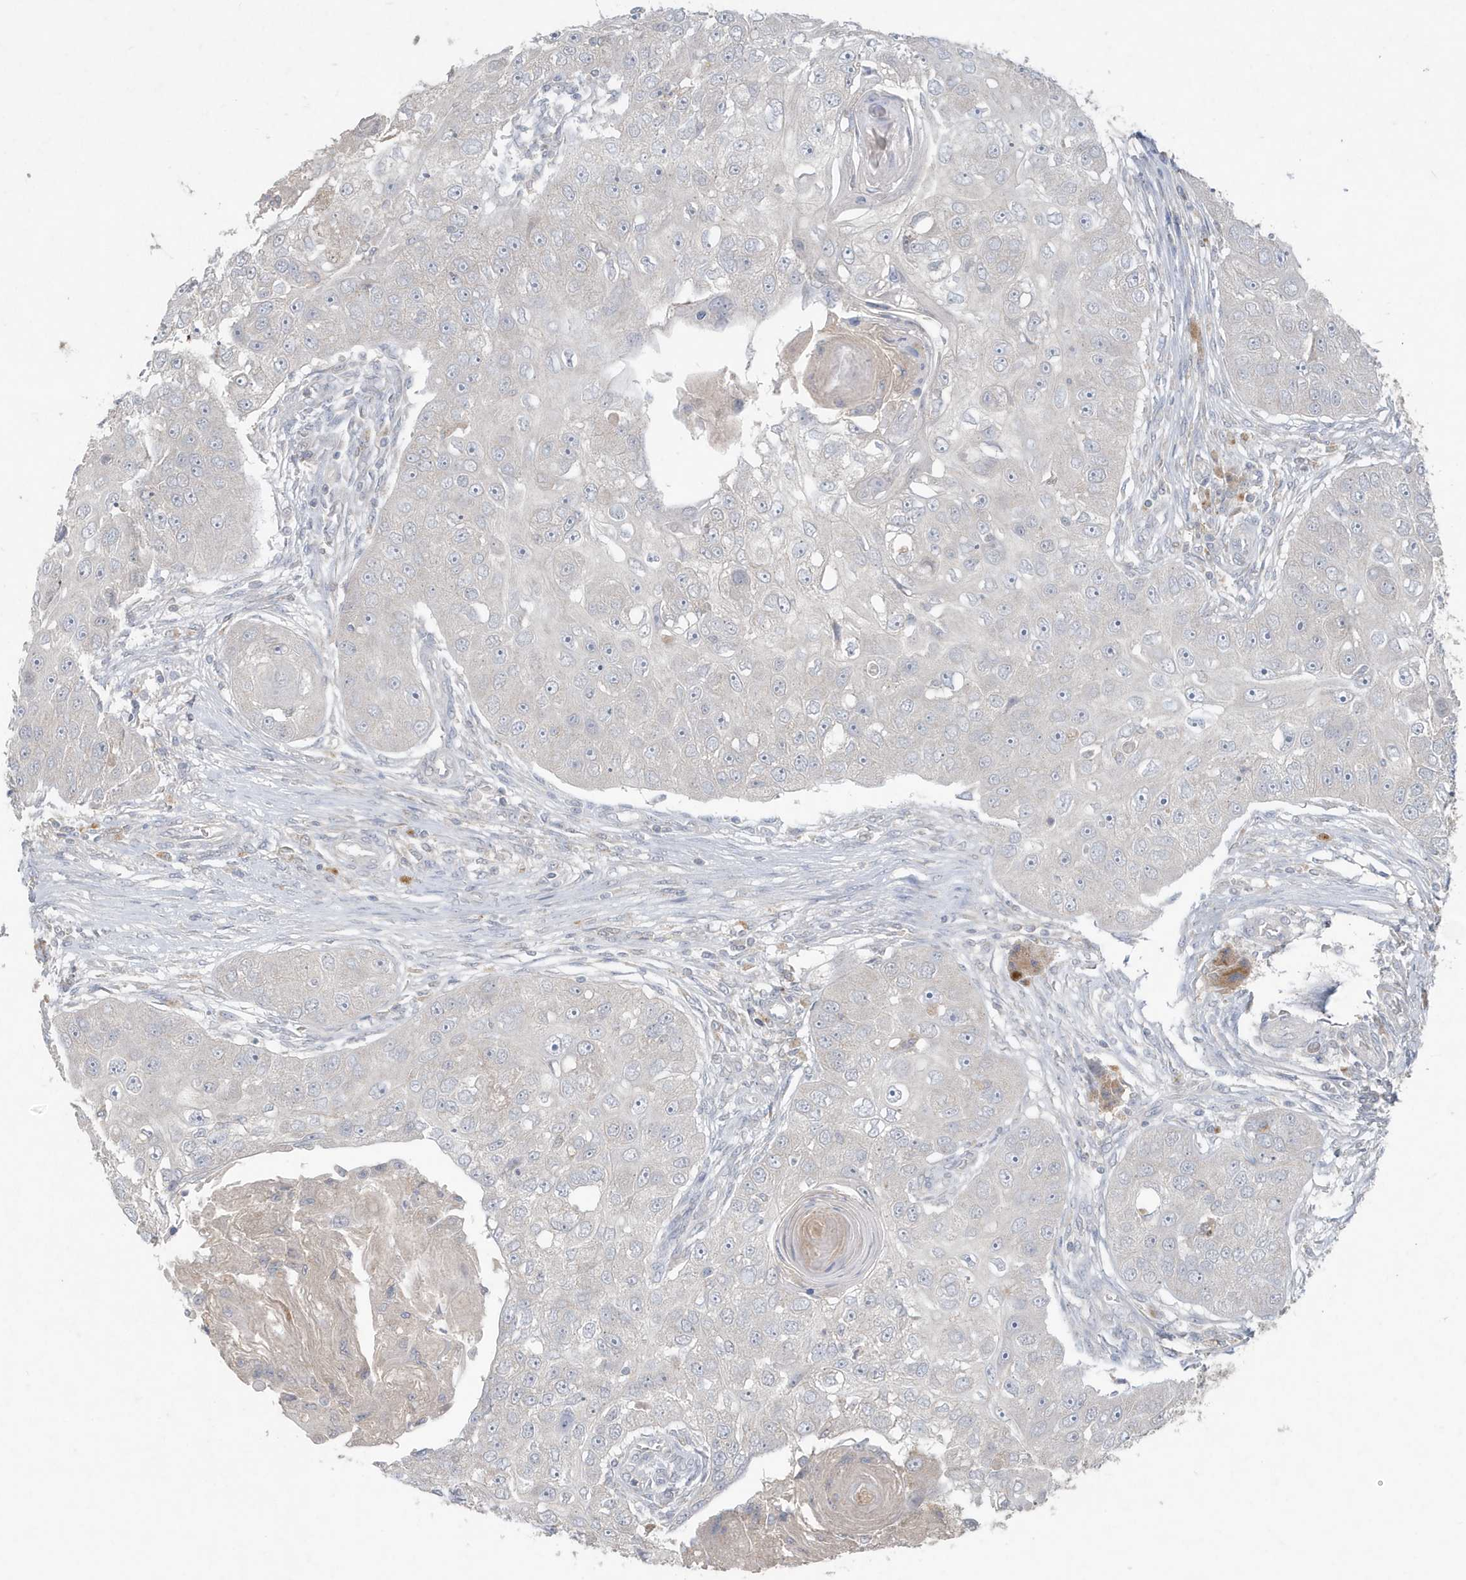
{"staining": {"intensity": "negative", "quantity": "none", "location": "none"}, "tissue": "head and neck cancer", "cell_type": "Tumor cells", "image_type": "cancer", "snomed": [{"axis": "morphology", "description": "Normal tissue, NOS"}, {"axis": "morphology", "description": "Squamous cell carcinoma, NOS"}, {"axis": "topography", "description": "Skeletal muscle"}, {"axis": "topography", "description": "Head-Neck"}], "caption": "This is an IHC micrograph of head and neck cancer. There is no expression in tumor cells.", "gene": "C1RL", "patient": {"sex": "male", "age": 51}}